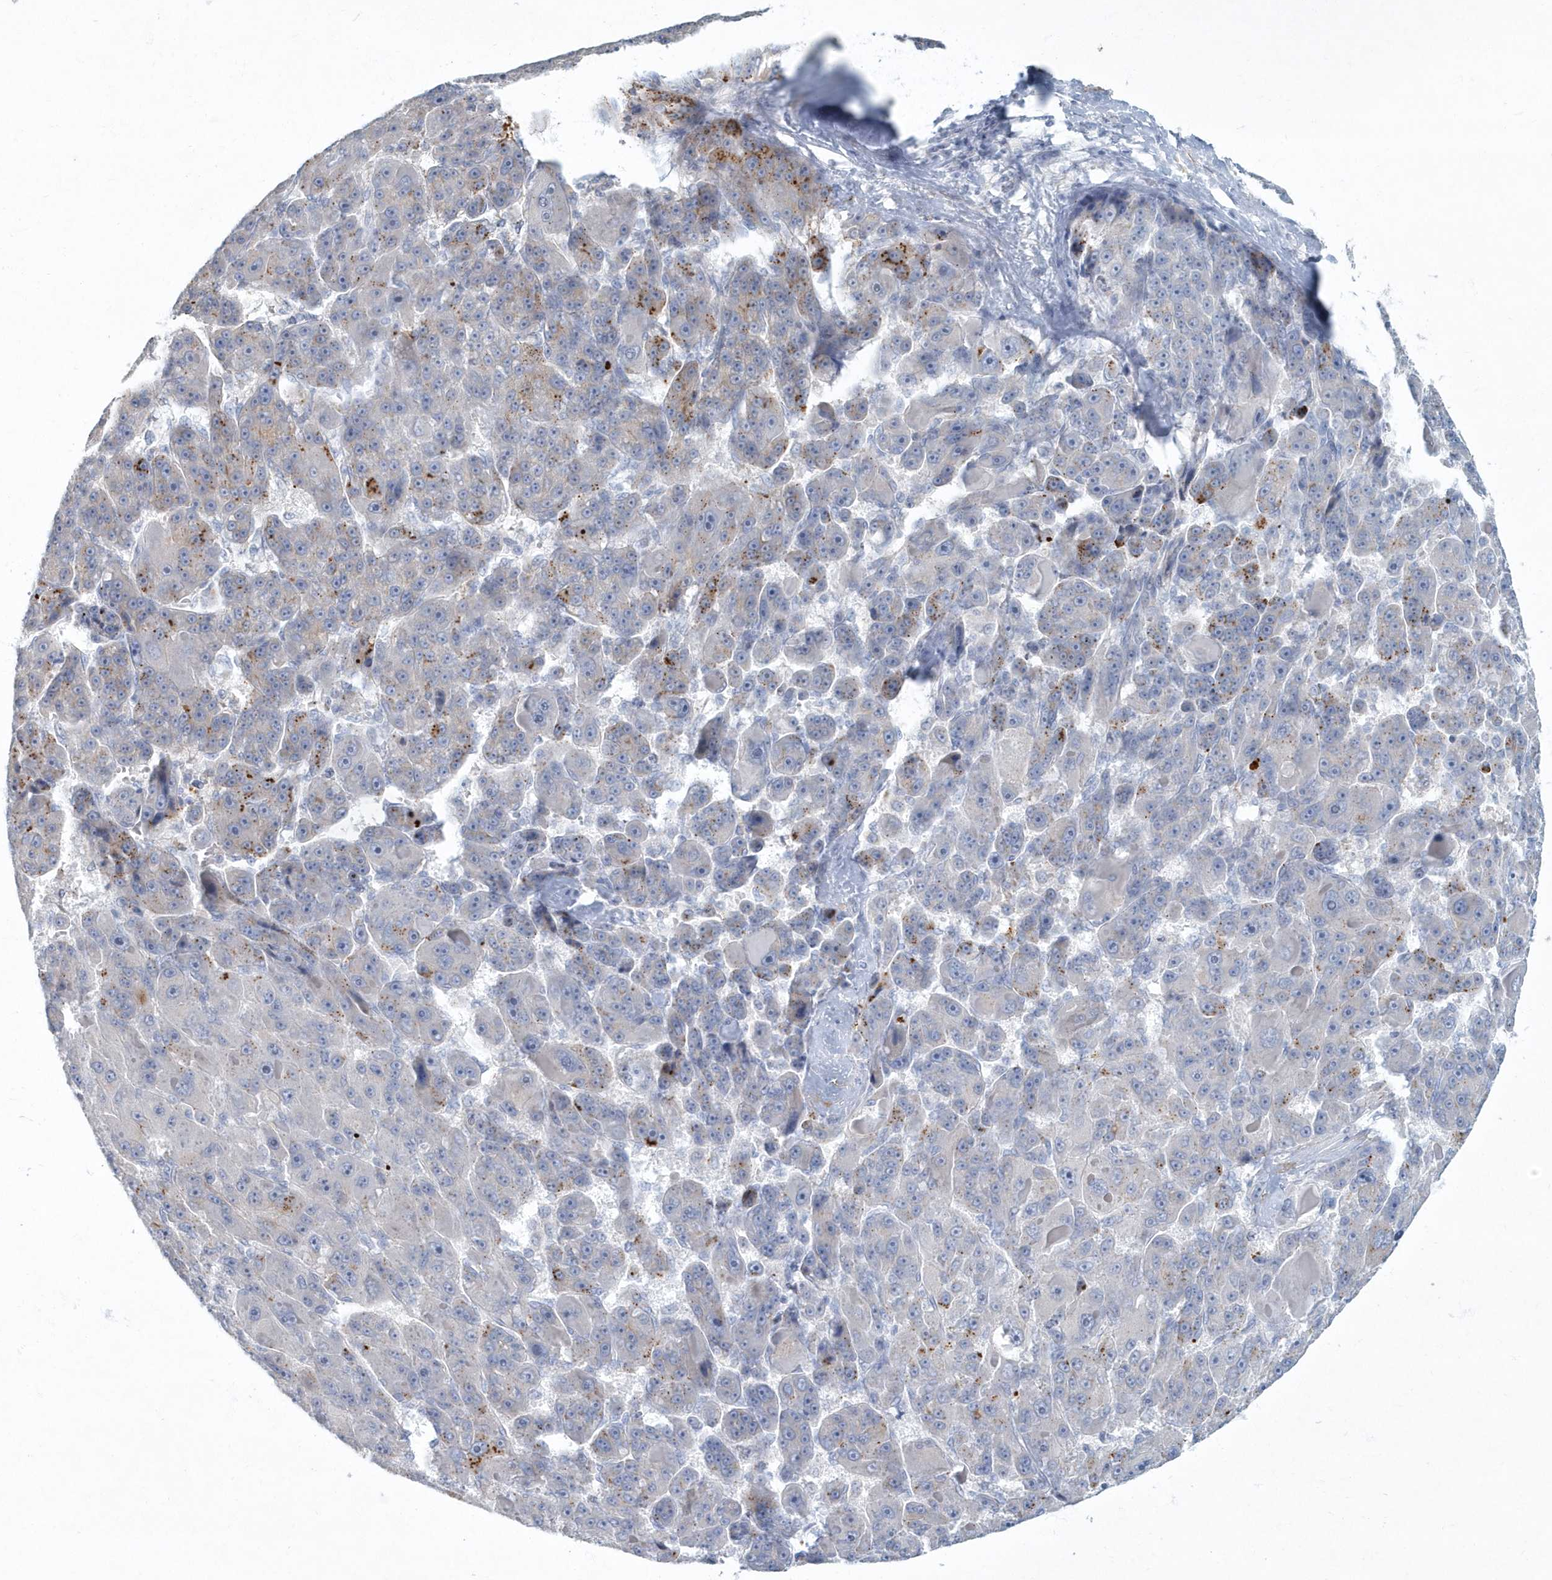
{"staining": {"intensity": "strong", "quantity": "<25%", "location": "cytoplasmic/membranous"}, "tissue": "liver cancer", "cell_type": "Tumor cells", "image_type": "cancer", "snomed": [{"axis": "morphology", "description": "Carcinoma, Hepatocellular, NOS"}, {"axis": "topography", "description": "Liver"}], "caption": "Immunohistochemical staining of human liver cancer (hepatocellular carcinoma) displays medium levels of strong cytoplasmic/membranous protein positivity in approximately <25% of tumor cells.", "gene": "MYOT", "patient": {"sex": "male", "age": 76}}